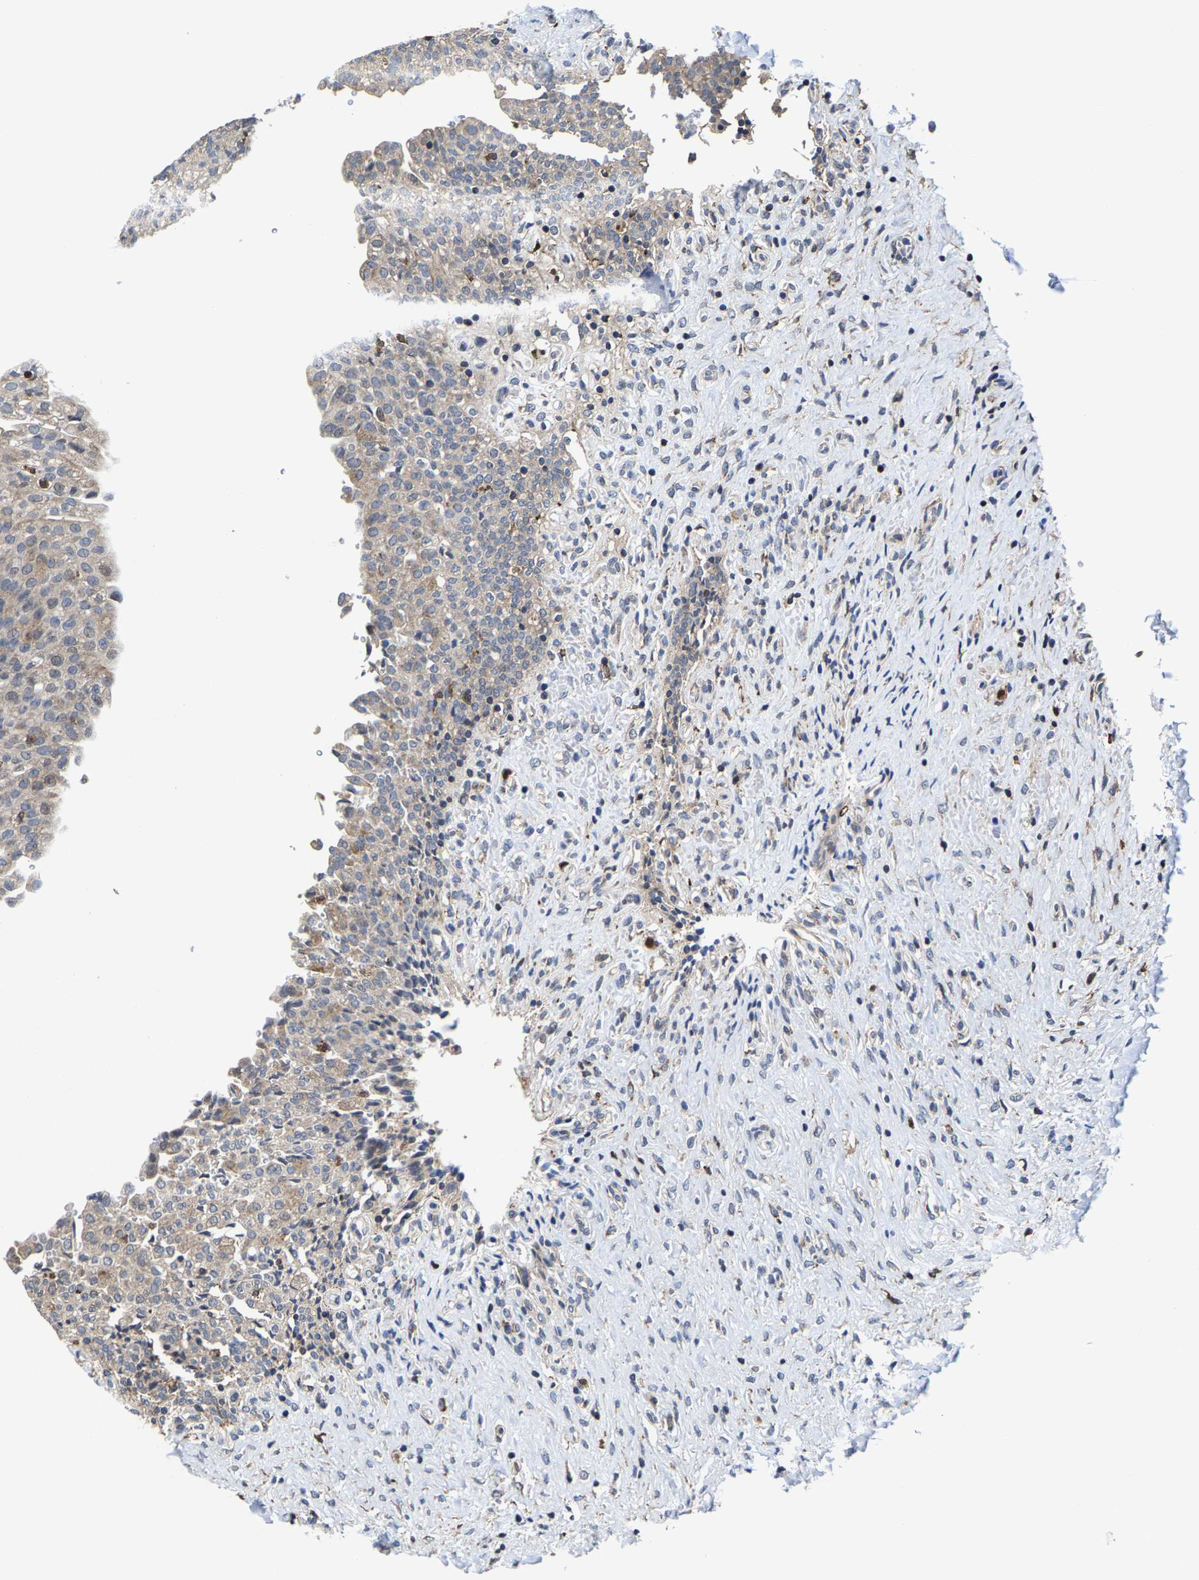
{"staining": {"intensity": "moderate", "quantity": "25%-75%", "location": "cytoplasmic/membranous"}, "tissue": "urinary bladder", "cell_type": "Urothelial cells", "image_type": "normal", "snomed": [{"axis": "morphology", "description": "Urothelial carcinoma, High grade"}, {"axis": "topography", "description": "Urinary bladder"}], "caption": "Immunohistochemistry (IHC) staining of benign urinary bladder, which displays medium levels of moderate cytoplasmic/membranous staining in approximately 25%-75% of urothelial cells indicating moderate cytoplasmic/membranous protein positivity. The staining was performed using DAB (3,3'-diaminobenzidine) (brown) for protein detection and nuclei were counterstained in hematoxylin (blue).", "gene": "PFKFB3", "patient": {"sex": "male", "age": 46}}